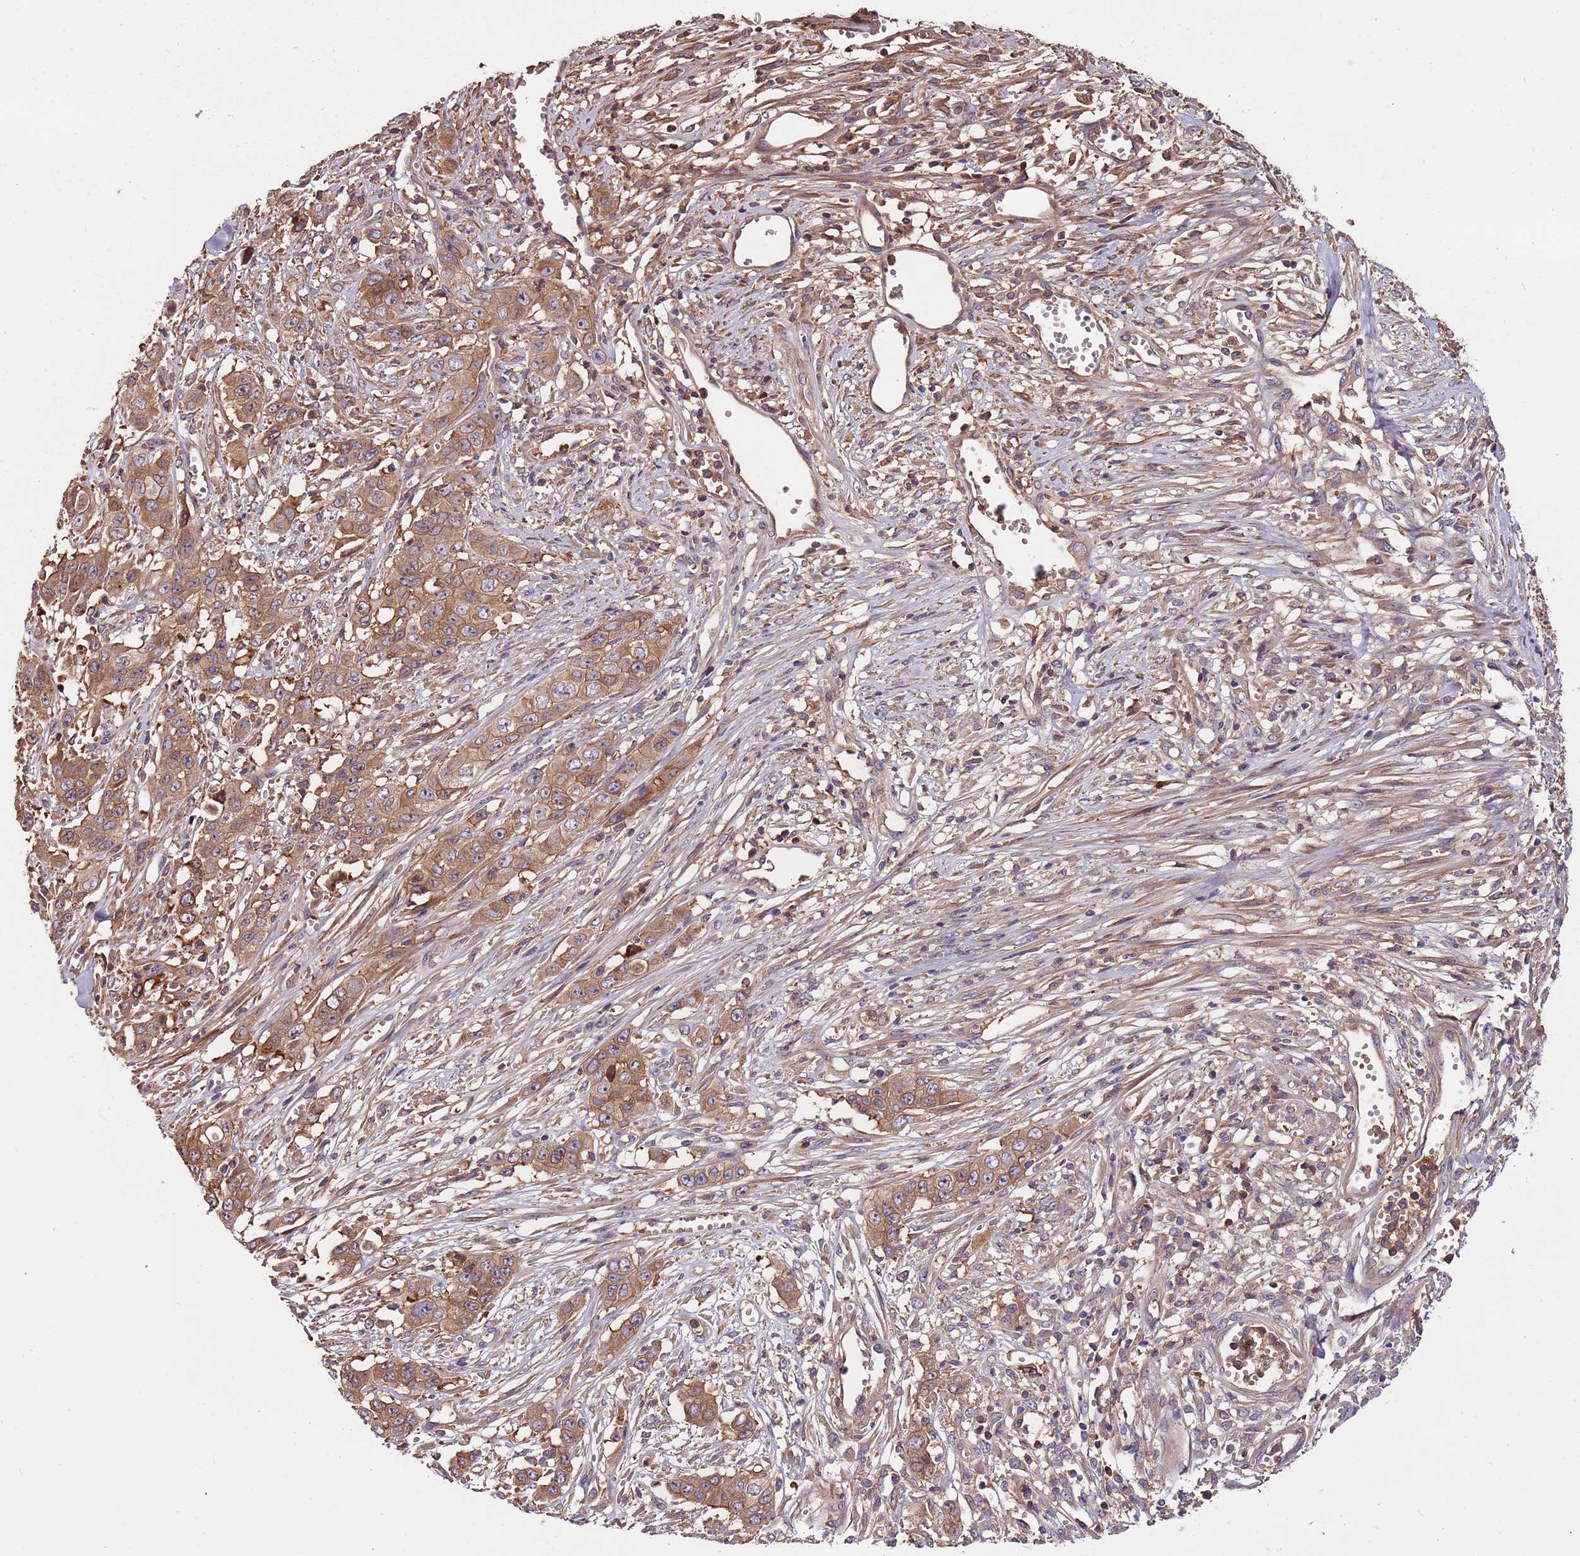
{"staining": {"intensity": "moderate", "quantity": ">75%", "location": "cytoplasmic/membranous"}, "tissue": "stomach cancer", "cell_type": "Tumor cells", "image_type": "cancer", "snomed": [{"axis": "morphology", "description": "Adenocarcinoma, NOS"}, {"axis": "topography", "description": "Stomach, upper"}], "caption": "Immunohistochemical staining of human stomach cancer shows medium levels of moderate cytoplasmic/membranous positivity in approximately >75% of tumor cells. (Brightfield microscopy of DAB IHC at high magnification).", "gene": "DENR", "patient": {"sex": "male", "age": 62}}